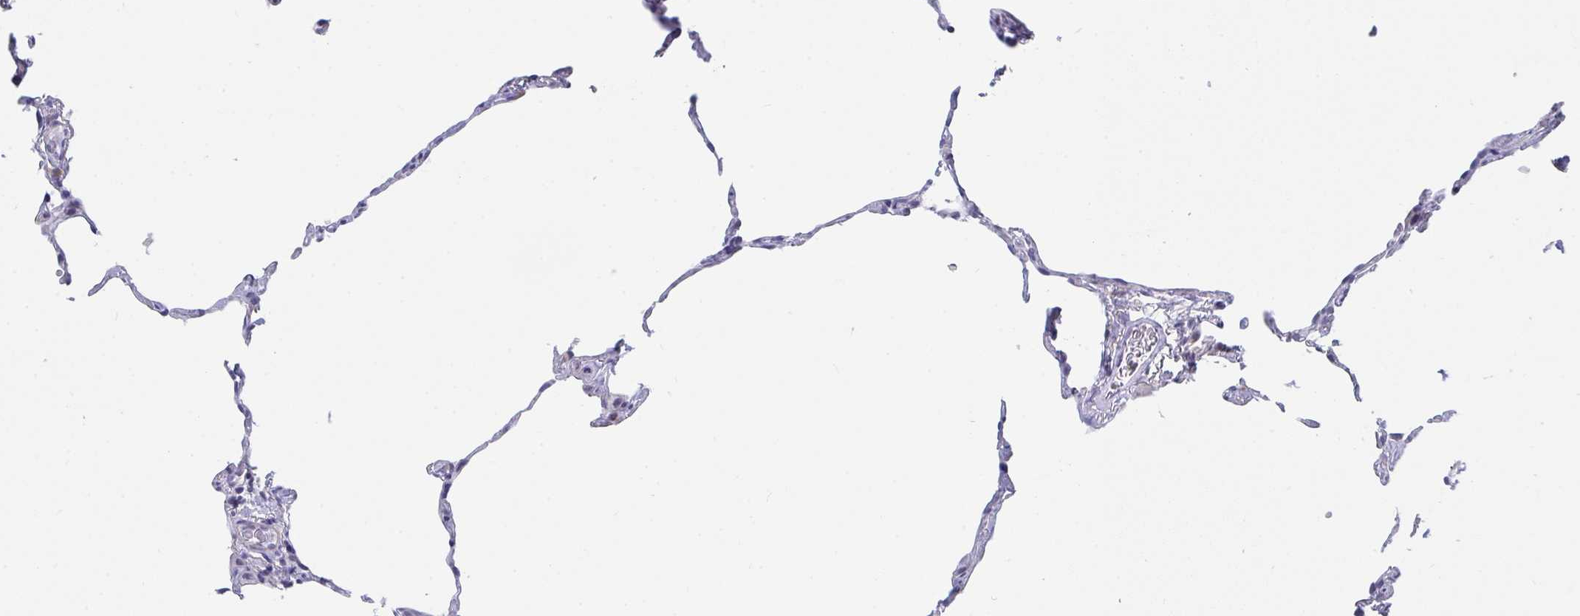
{"staining": {"intensity": "negative", "quantity": "none", "location": "none"}, "tissue": "lung", "cell_type": "Alveolar cells", "image_type": "normal", "snomed": [{"axis": "morphology", "description": "Normal tissue, NOS"}, {"axis": "topography", "description": "Lung"}], "caption": "Histopathology image shows no protein positivity in alveolar cells of unremarkable lung. (DAB immunohistochemistry with hematoxylin counter stain).", "gene": "DAOA", "patient": {"sex": "female", "age": 57}}